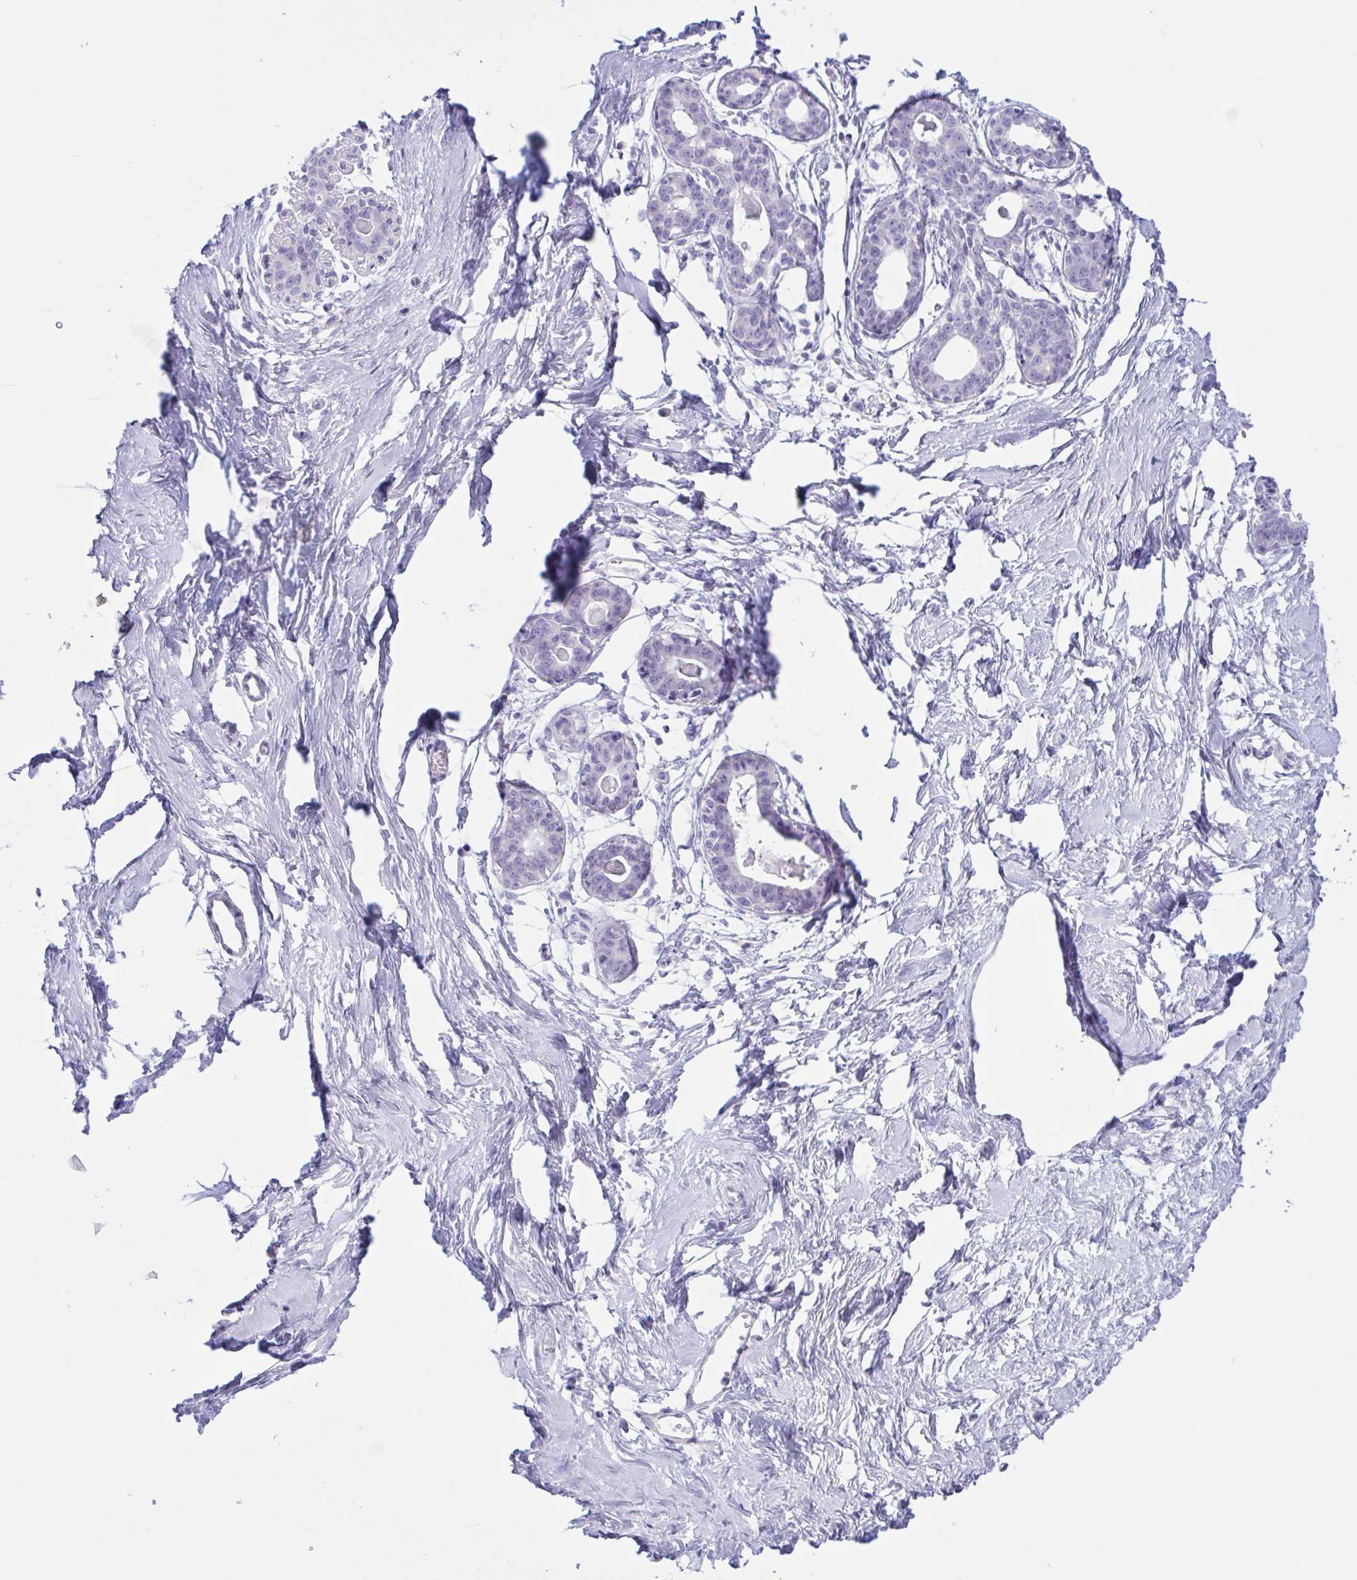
{"staining": {"intensity": "negative", "quantity": "none", "location": "none"}, "tissue": "breast", "cell_type": "Adipocytes", "image_type": "normal", "snomed": [{"axis": "morphology", "description": "Normal tissue, NOS"}, {"axis": "topography", "description": "Breast"}], "caption": "Protein analysis of benign breast shows no significant expression in adipocytes. (Stains: DAB (3,3'-diaminobenzidine) IHC with hematoxylin counter stain, Microscopy: brightfield microscopy at high magnification).", "gene": "XCL1", "patient": {"sex": "female", "age": 45}}